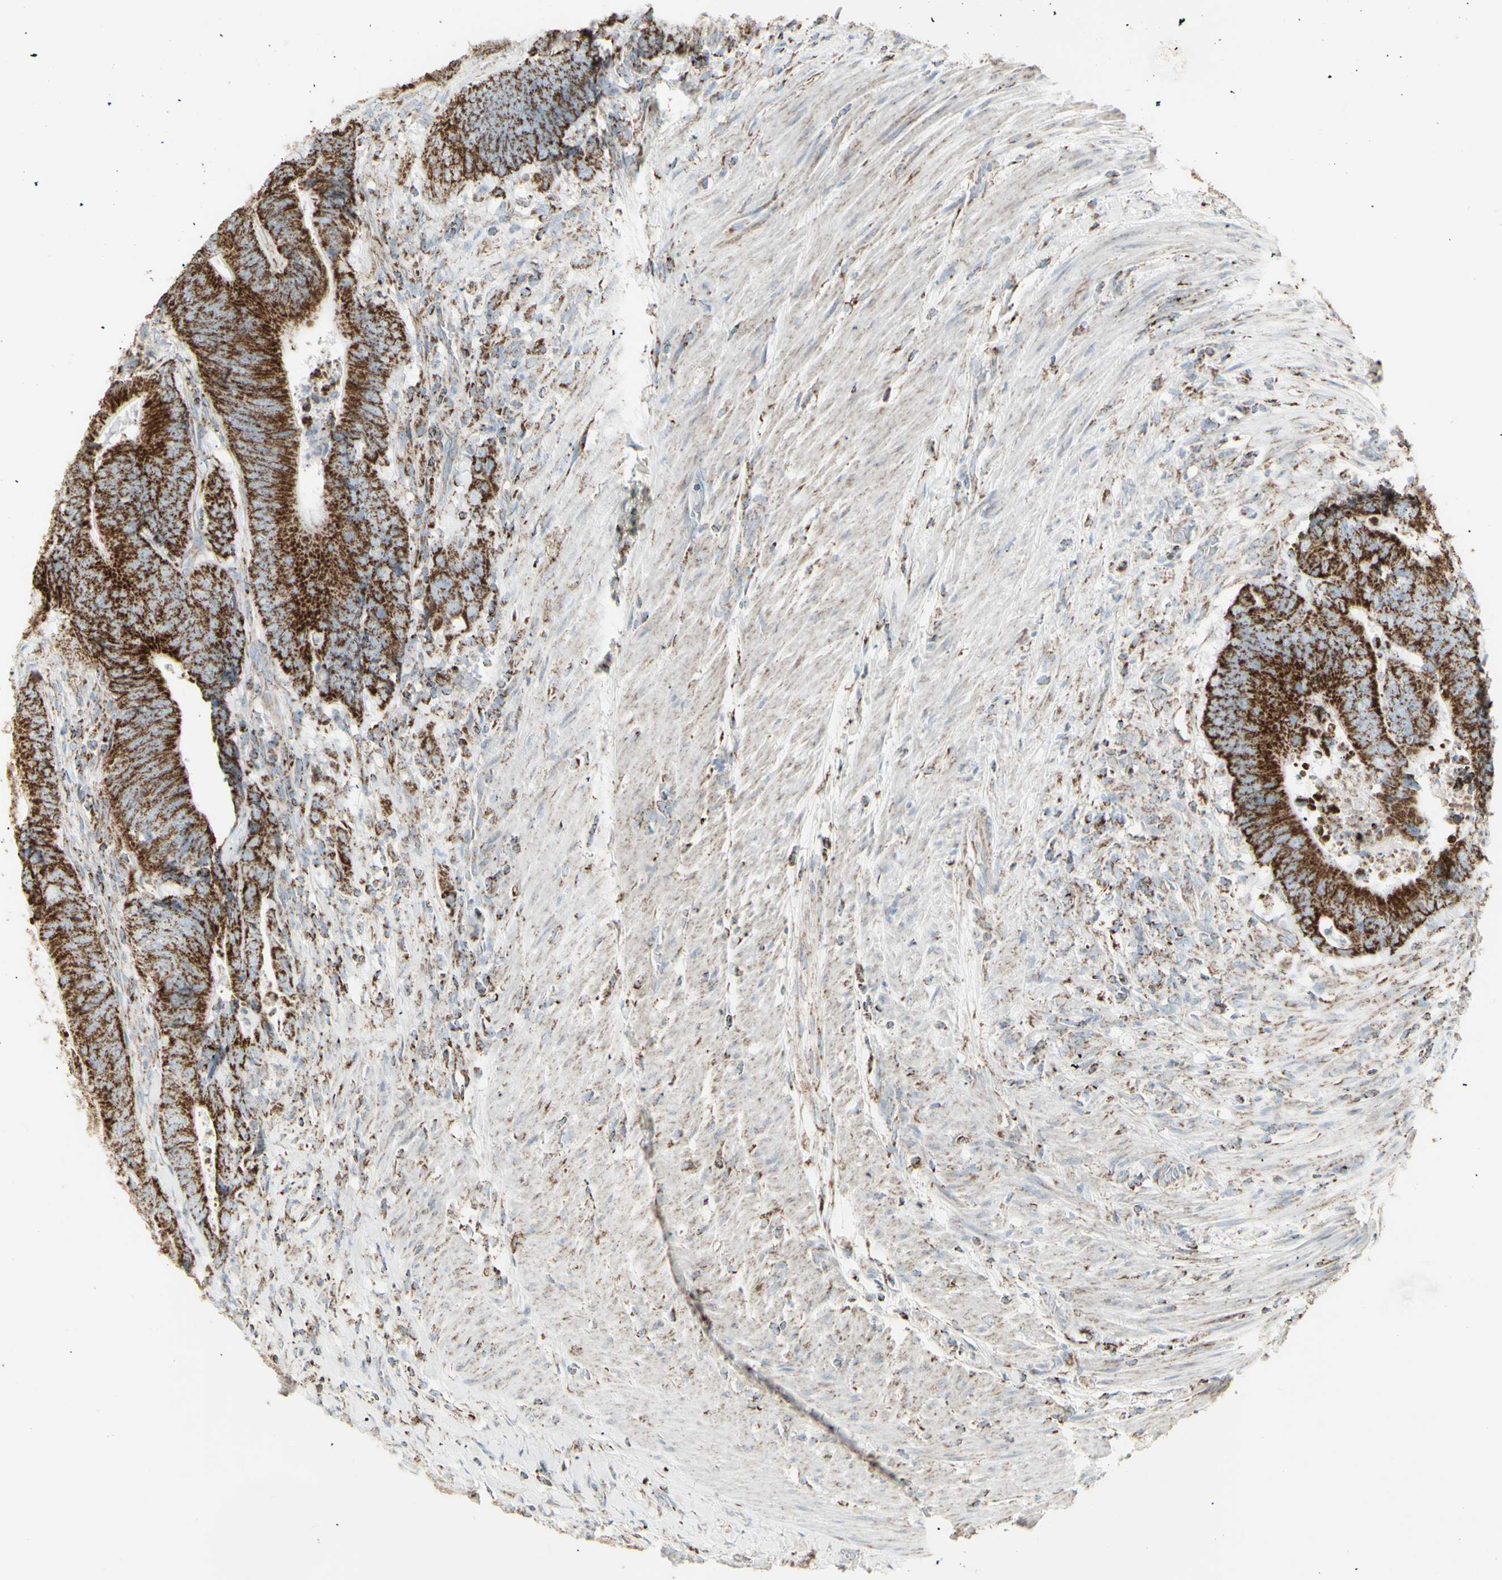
{"staining": {"intensity": "strong", "quantity": ">75%", "location": "cytoplasmic/membranous"}, "tissue": "colorectal cancer", "cell_type": "Tumor cells", "image_type": "cancer", "snomed": [{"axis": "morphology", "description": "Normal tissue, NOS"}, {"axis": "morphology", "description": "Adenocarcinoma, NOS"}, {"axis": "topography", "description": "Colon"}], "caption": "A photomicrograph showing strong cytoplasmic/membranous positivity in about >75% of tumor cells in colorectal cancer, as visualized by brown immunohistochemical staining.", "gene": "PLGRKT", "patient": {"sex": "male", "age": 56}}